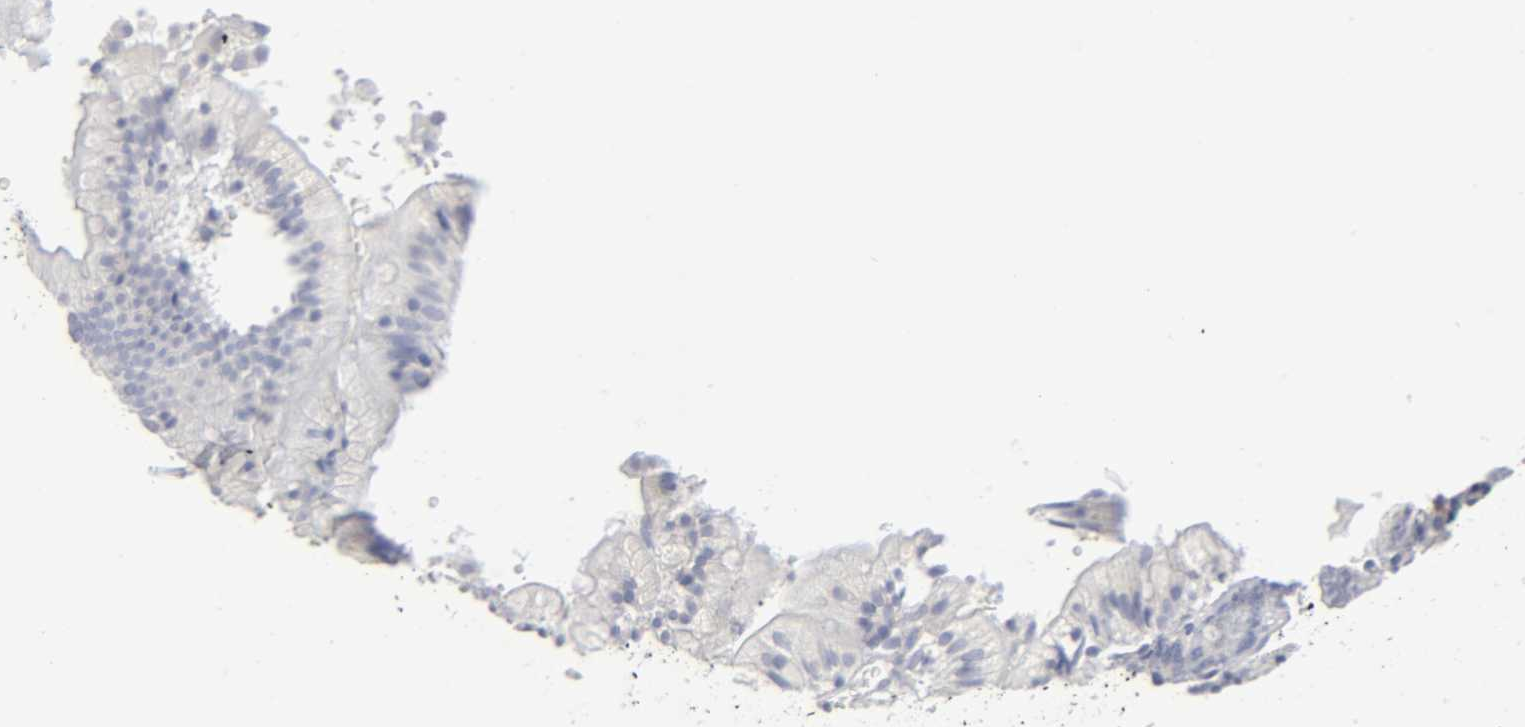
{"staining": {"intensity": "negative", "quantity": "none", "location": "none"}, "tissue": "small intestine", "cell_type": "Glandular cells", "image_type": "normal", "snomed": [{"axis": "morphology", "description": "Normal tissue, NOS"}, {"axis": "topography", "description": "Small intestine"}], "caption": "This is a micrograph of IHC staining of unremarkable small intestine, which shows no staining in glandular cells.", "gene": "SLCO1B3", "patient": {"sex": "male", "age": 71}}